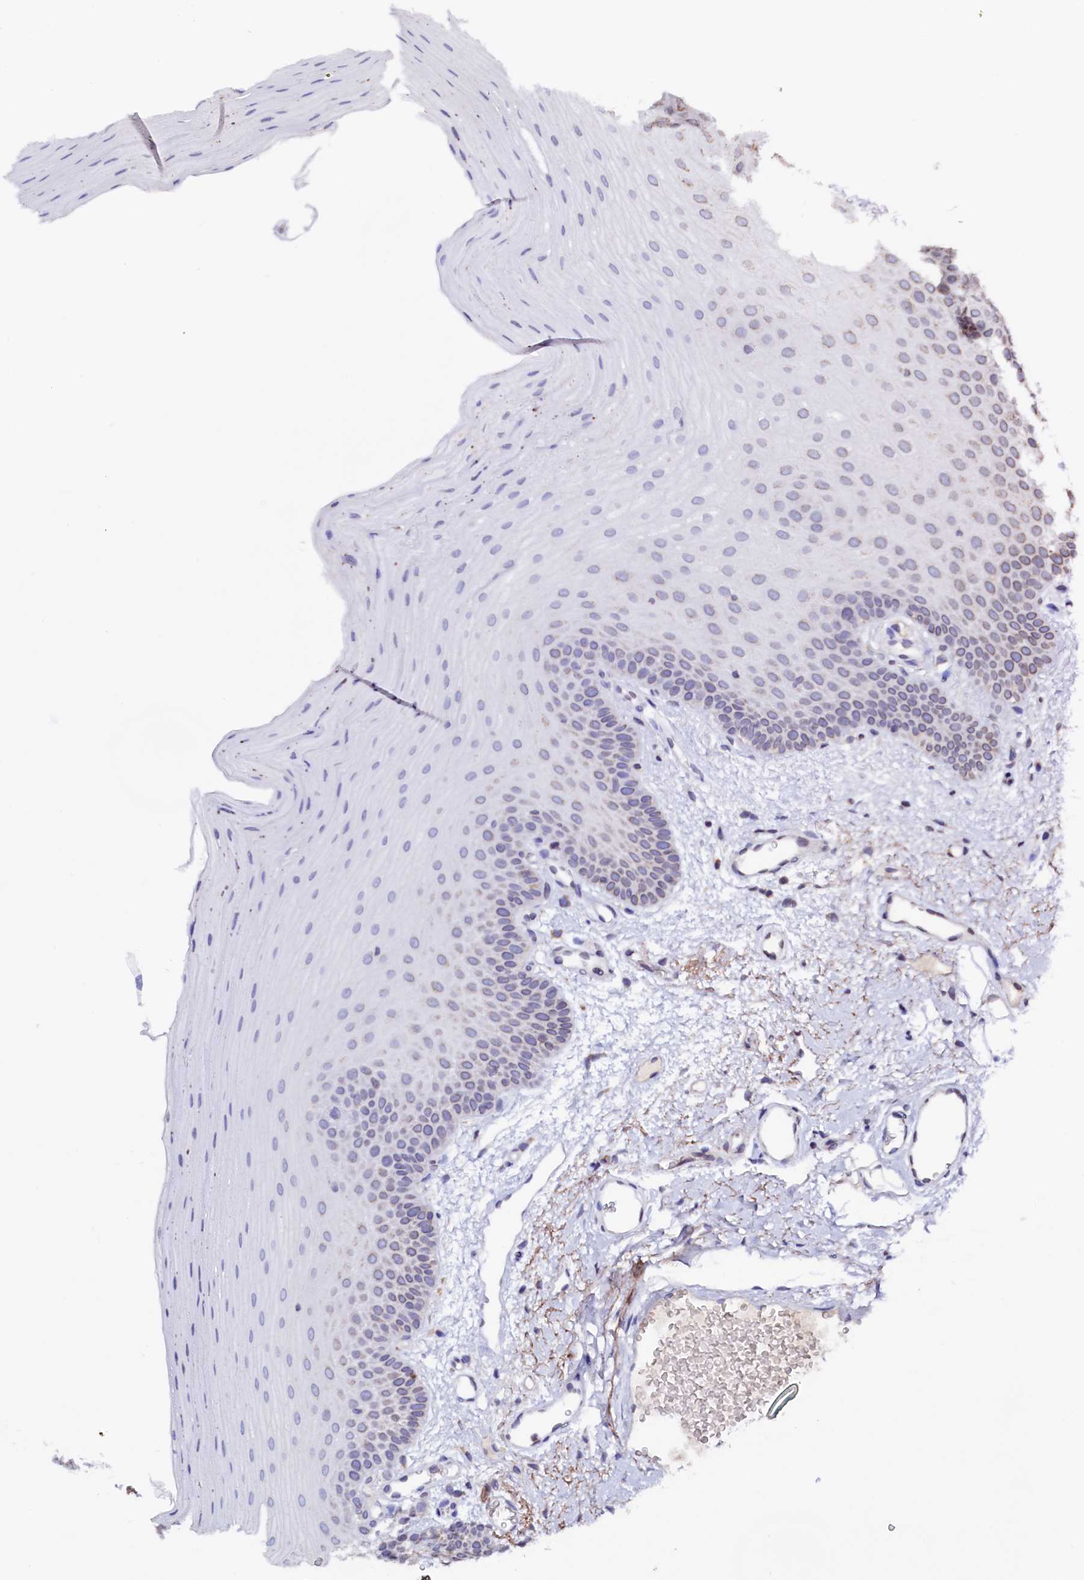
{"staining": {"intensity": "negative", "quantity": "none", "location": "none"}, "tissue": "oral mucosa", "cell_type": "Squamous epithelial cells", "image_type": "normal", "snomed": [{"axis": "morphology", "description": "Normal tissue, NOS"}, {"axis": "topography", "description": "Oral tissue"}], "caption": "Photomicrograph shows no protein staining in squamous epithelial cells of benign oral mucosa. Brightfield microscopy of immunohistochemistry (IHC) stained with DAB (3,3'-diaminobenzidine) (brown) and hematoxylin (blue), captured at high magnification.", "gene": "HAND1", "patient": {"sex": "male", "age": 68}}